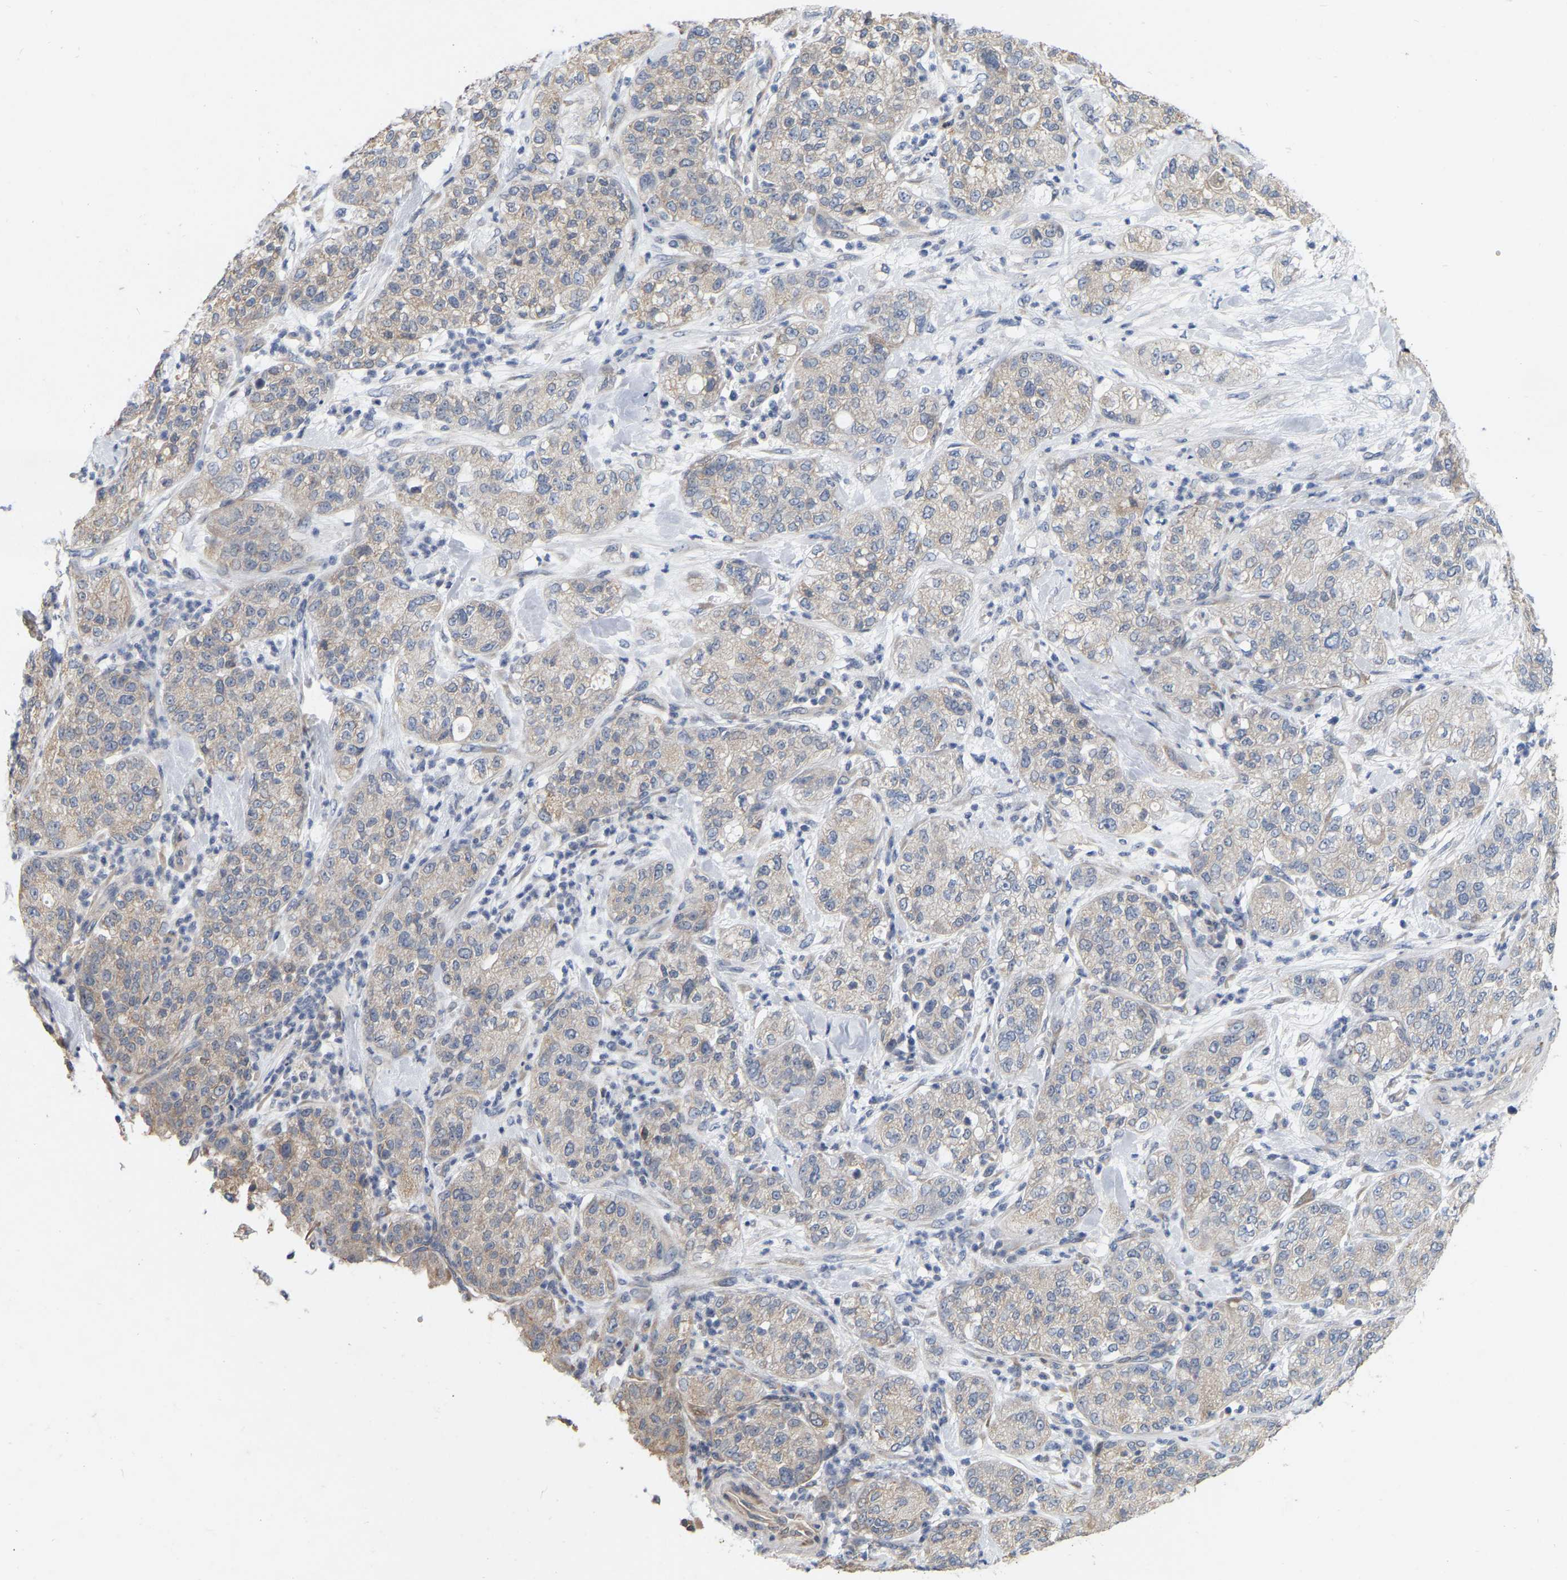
{"staining": {"intensity": "weak", "quantity": "25%-75%", "location": "cytoplasmic/membranous"}, "tissue": "pancreatic cancer", "cell_type": "Tumor cells", "image_type": "cancer", "snomed": [{"axis": "morphology", "description": "Adenocarcinoma, NOS"}, {"axis": "topography", "description": "Pancreas"}], "caption": "Weak cytoplasmic/membranous protein positivity is appreciated in approximately 25%-75% of tumor cells in pancreatic adenocarcinoma.", "gene": "SSH1", "patient": {"sex": "female", "age": 78}}